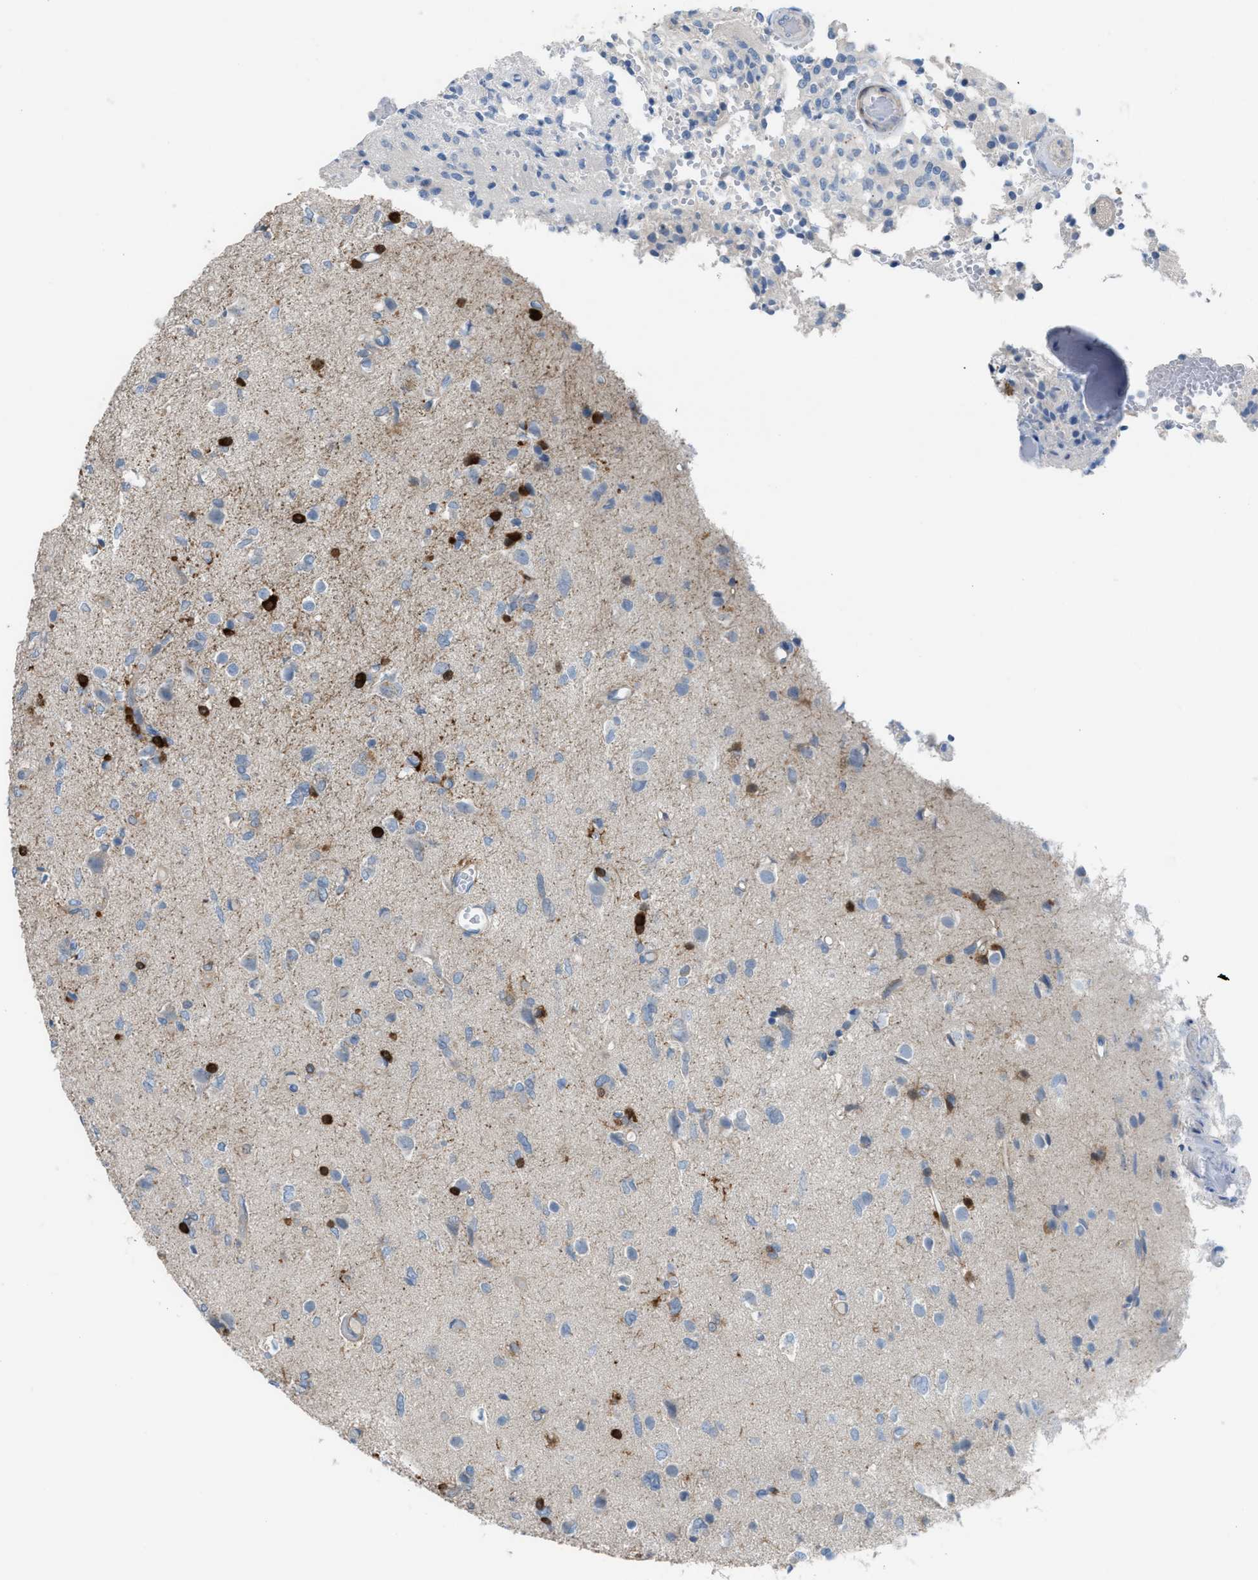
{"staining": {"intensity": "negative", "quantity": "none", "location": "none"}, "tissue": "glioma", "cell_type": "Tumor cells", "image_type": "cancer", "snomed": [{"axis": "morphology", "description": "Glioma, malignant, High grade"}, {"axis": "topography", "description": "Brain"}], "caption": "High power microscopy image of an immunohistochemistry micrograph of glioma, revealing no significant expression in tumor cells.", "gene": "ASPA", "patient": {"sex": "female", "age": 59}}